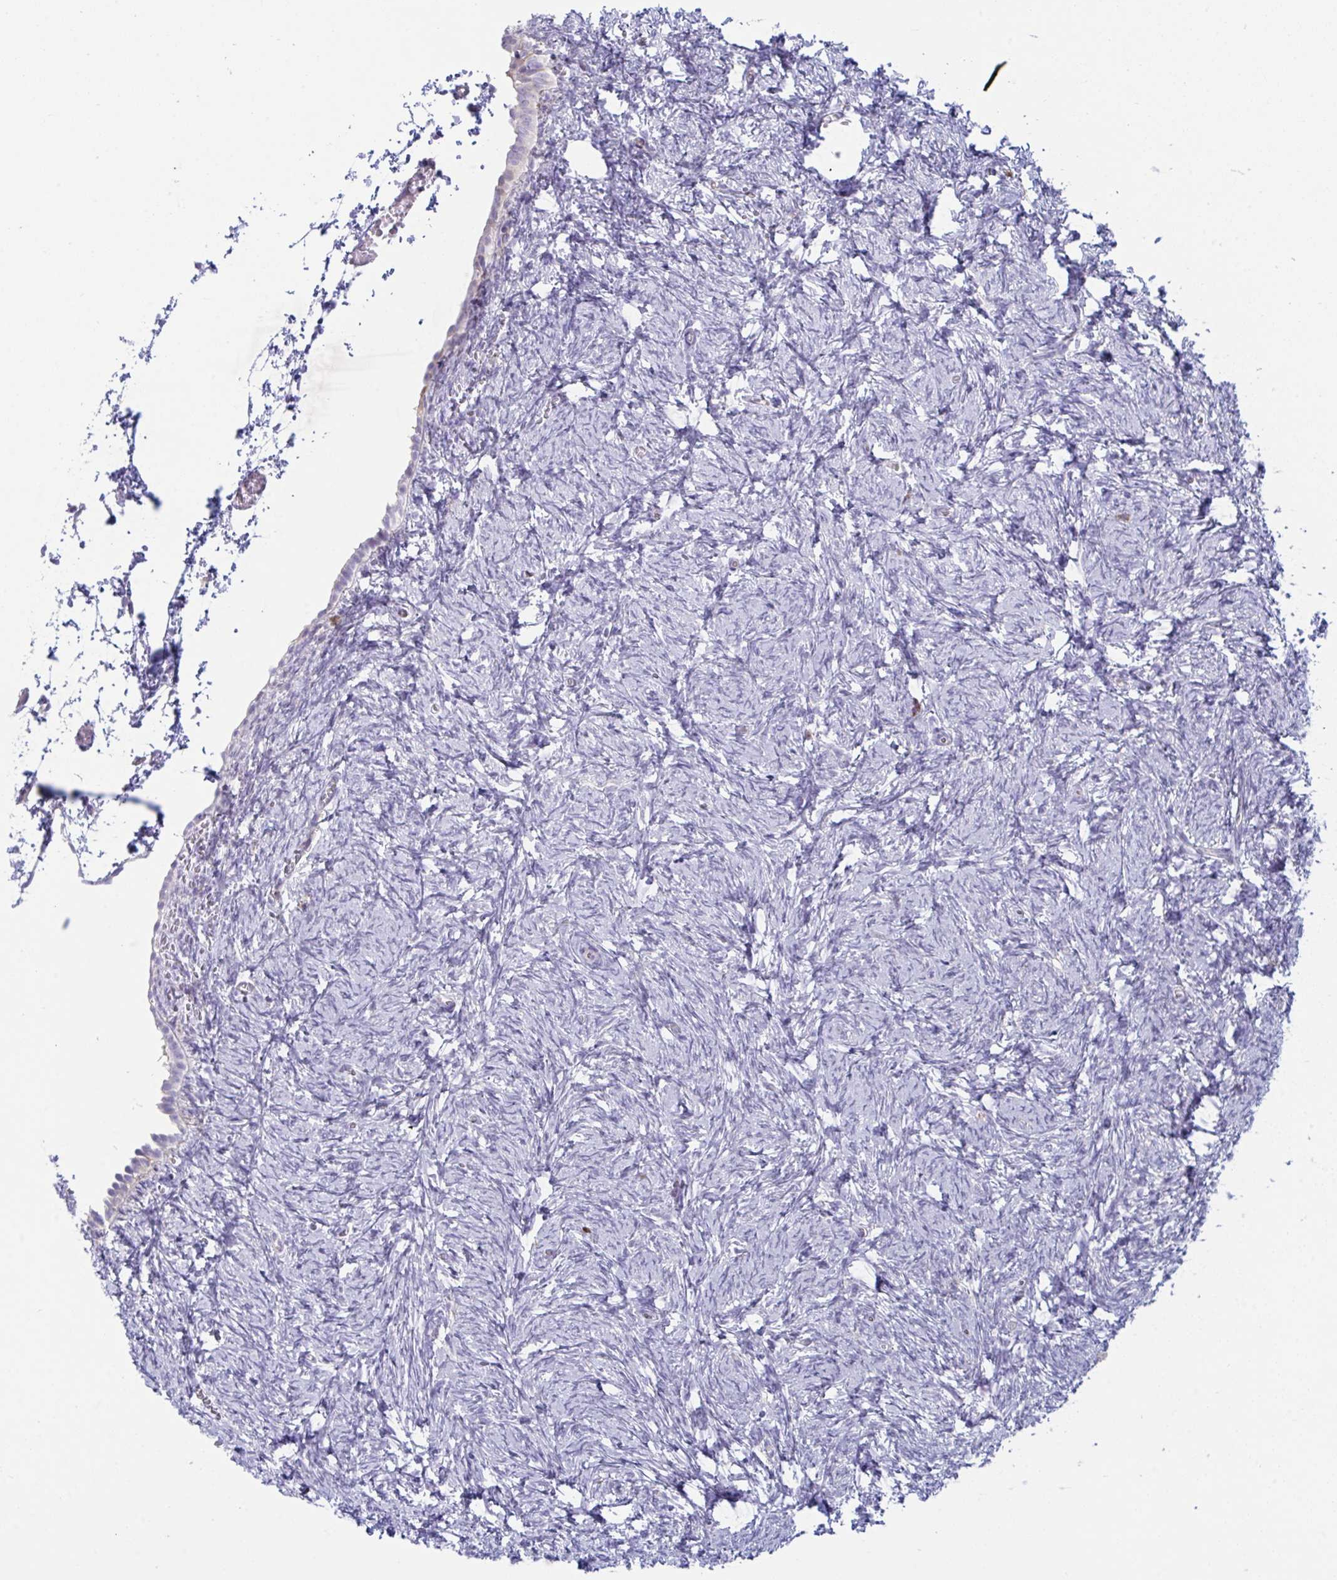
{"staining": {"intensity": "negative", "quantity": "none", "location": "none"}, "tissue": "ovary", "cell_type": "Ovarian stroma cells", "image_type": "normal", "snomed": [{"axis": "morphology", "description": "Normal tissue, NOS"}, {"axis": "topography", "description": "Ovary"}], "caption": "DAB (3,3'-diaminobenzidine) immunohistochemical staining of benign human ovary exhibits no significant expression in ovarian stroma cells.", "gene": "MYMK", "patient": {"sex": "female", "age": 41}}